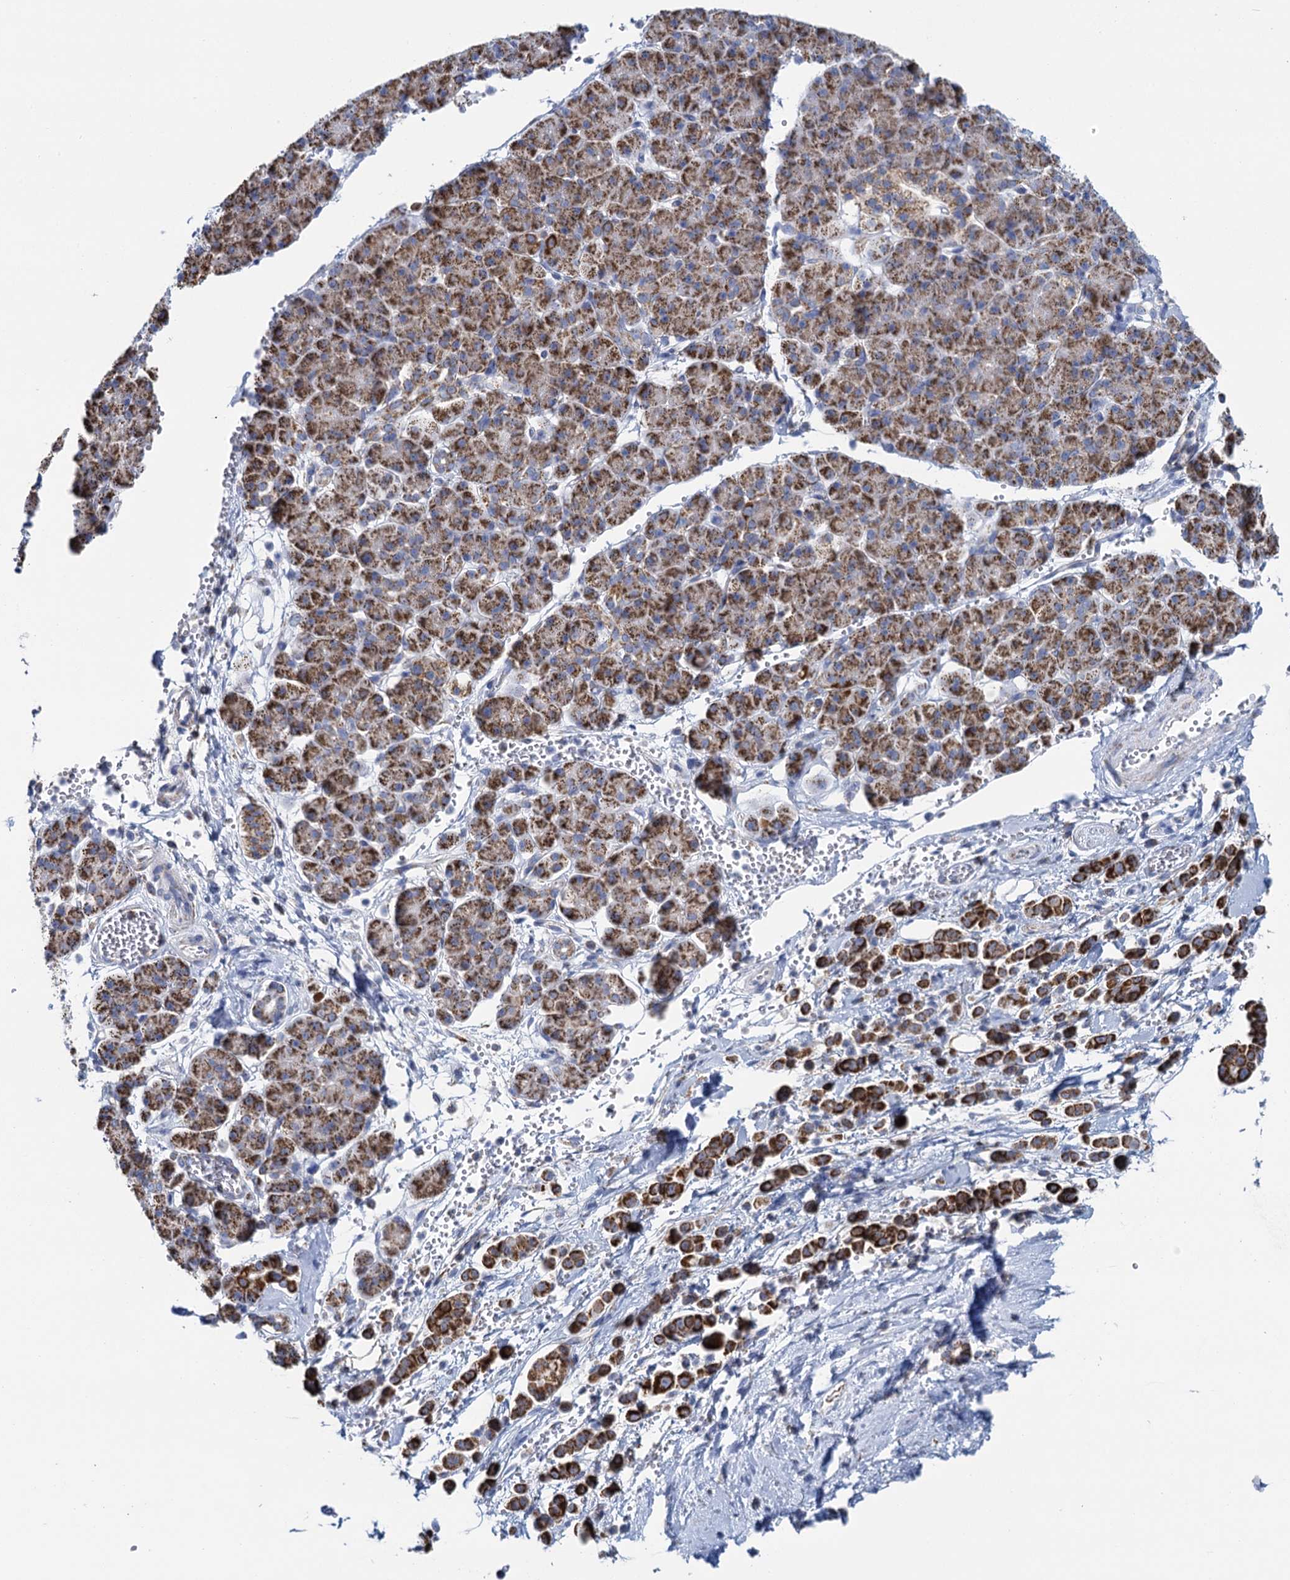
{"staining": {"intensity": "strong", "quantity": ">75%", "location": "cytoplasmic/membranous"}, "tissue": "pancreatic cancer", "cell_type": "Tumor cells", "image_type": "cancer", "snomed": [{"axis": "morphology", "description": "Normal tissue, NOS"}, {"axis": "morphology", "description": "Adenocarcinoma, NOS"}, {"axis": "topography", "description": "Pancreas"}], "caption": "Brown immunohistochemical staining in human pancreatic cancer (adenocarcinoma) exhibits strong cytoplasmic/membranous positivity in about >75% of tumor cells.", "gene": "CCP110", "patient": {"sex": "female", "age": 64}}